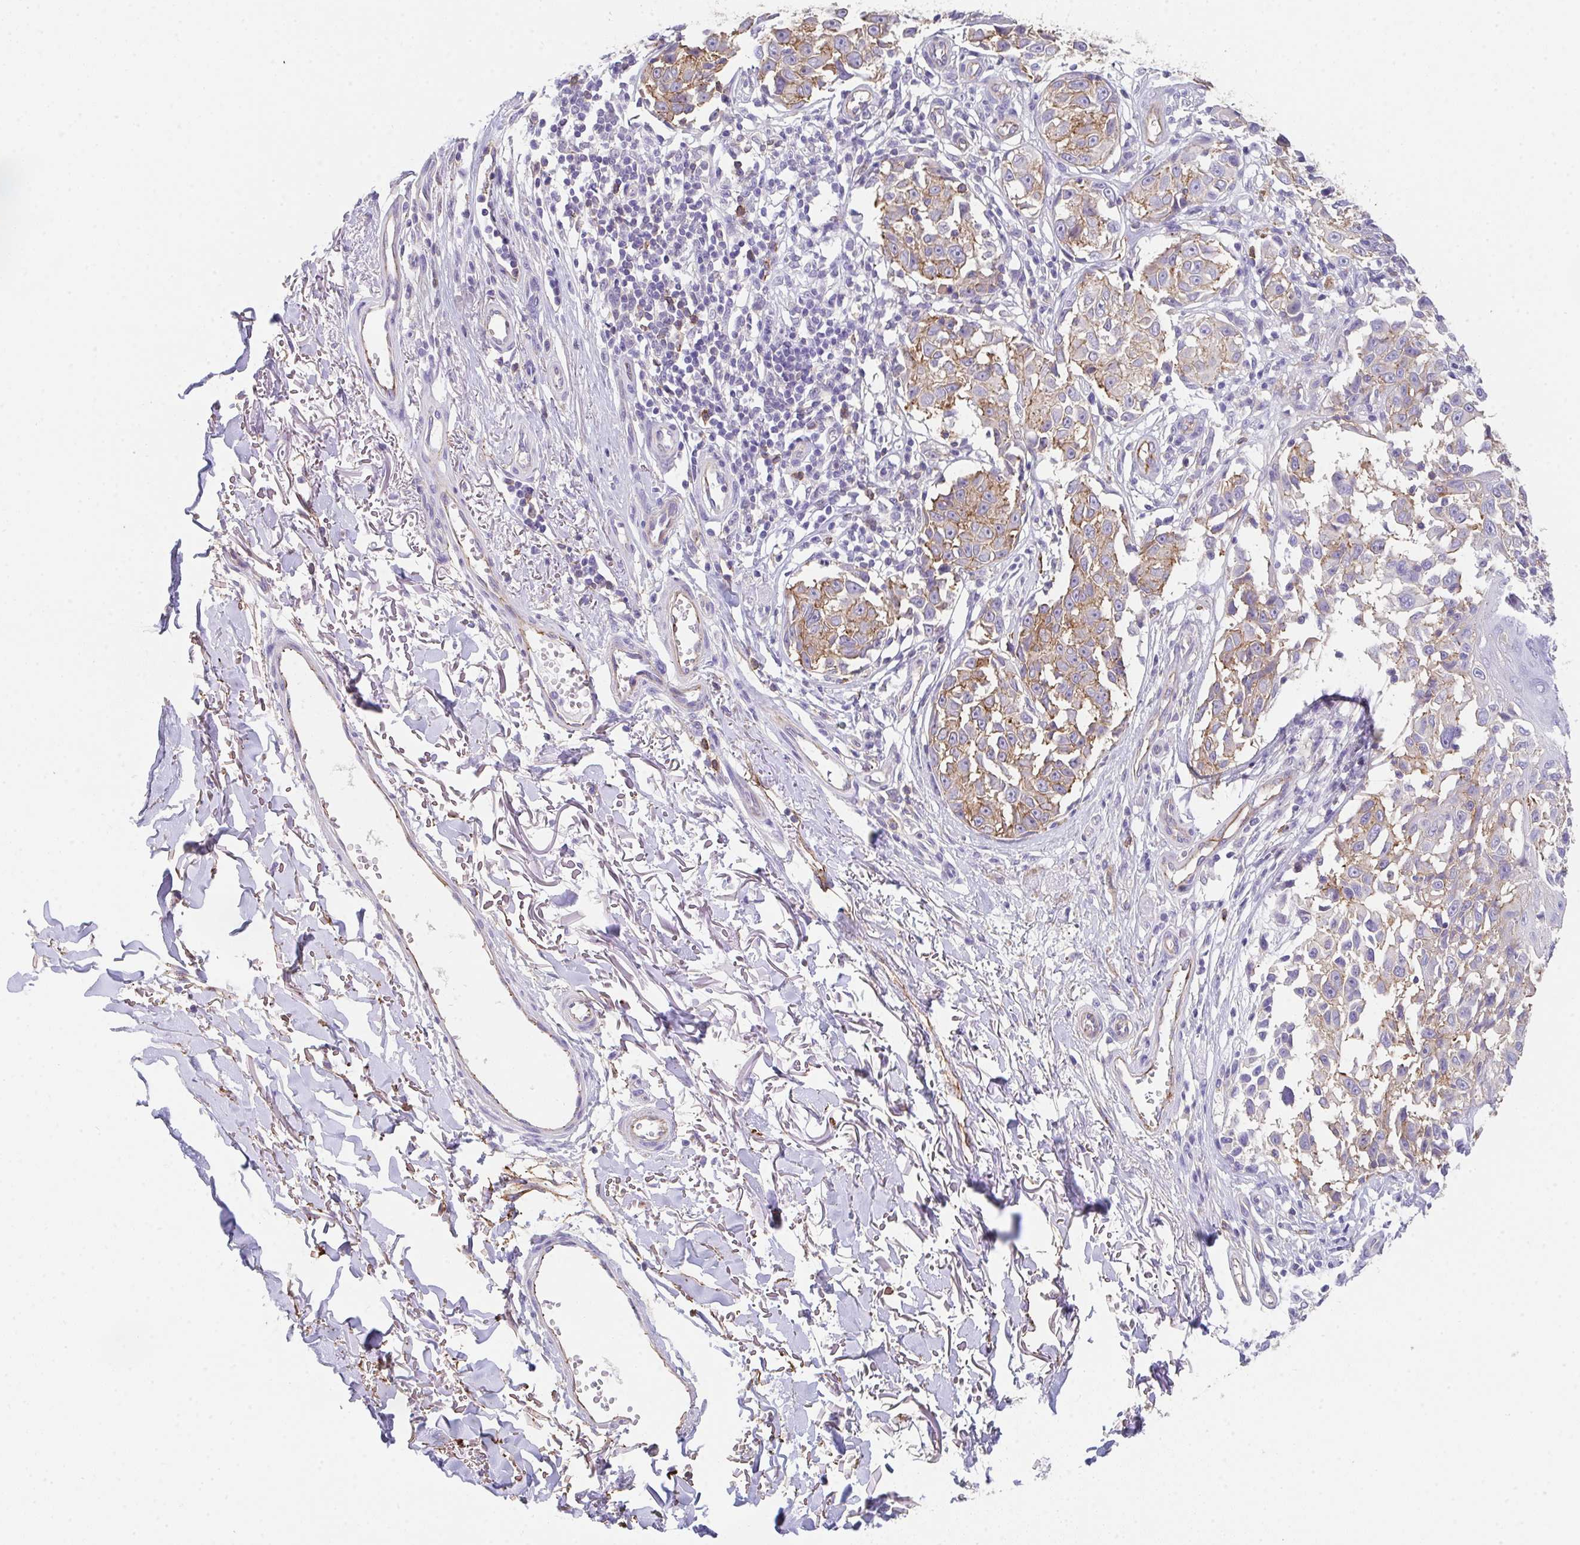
{"staining": {"intensity": "weak", "quantity": "25%-75%", "location": "cytoplasmic/membranous"}, "tissue": "melanoma", "cell_type": "Tumor cells", "image_type": "cancer", "snomed": [{"axis": "morphology", "description": "Malignant melanoma, NOS"}, {"axis": "topography", "description": "Skin"}], "caption": "Malignant melanoma stained with immunohistochemistry exhibits weak cytoplasmic/membranous staining in about 25%-75% of tumor cells.", "gene": "DBN1", "patient": {"sex": "male", "age": 73}}